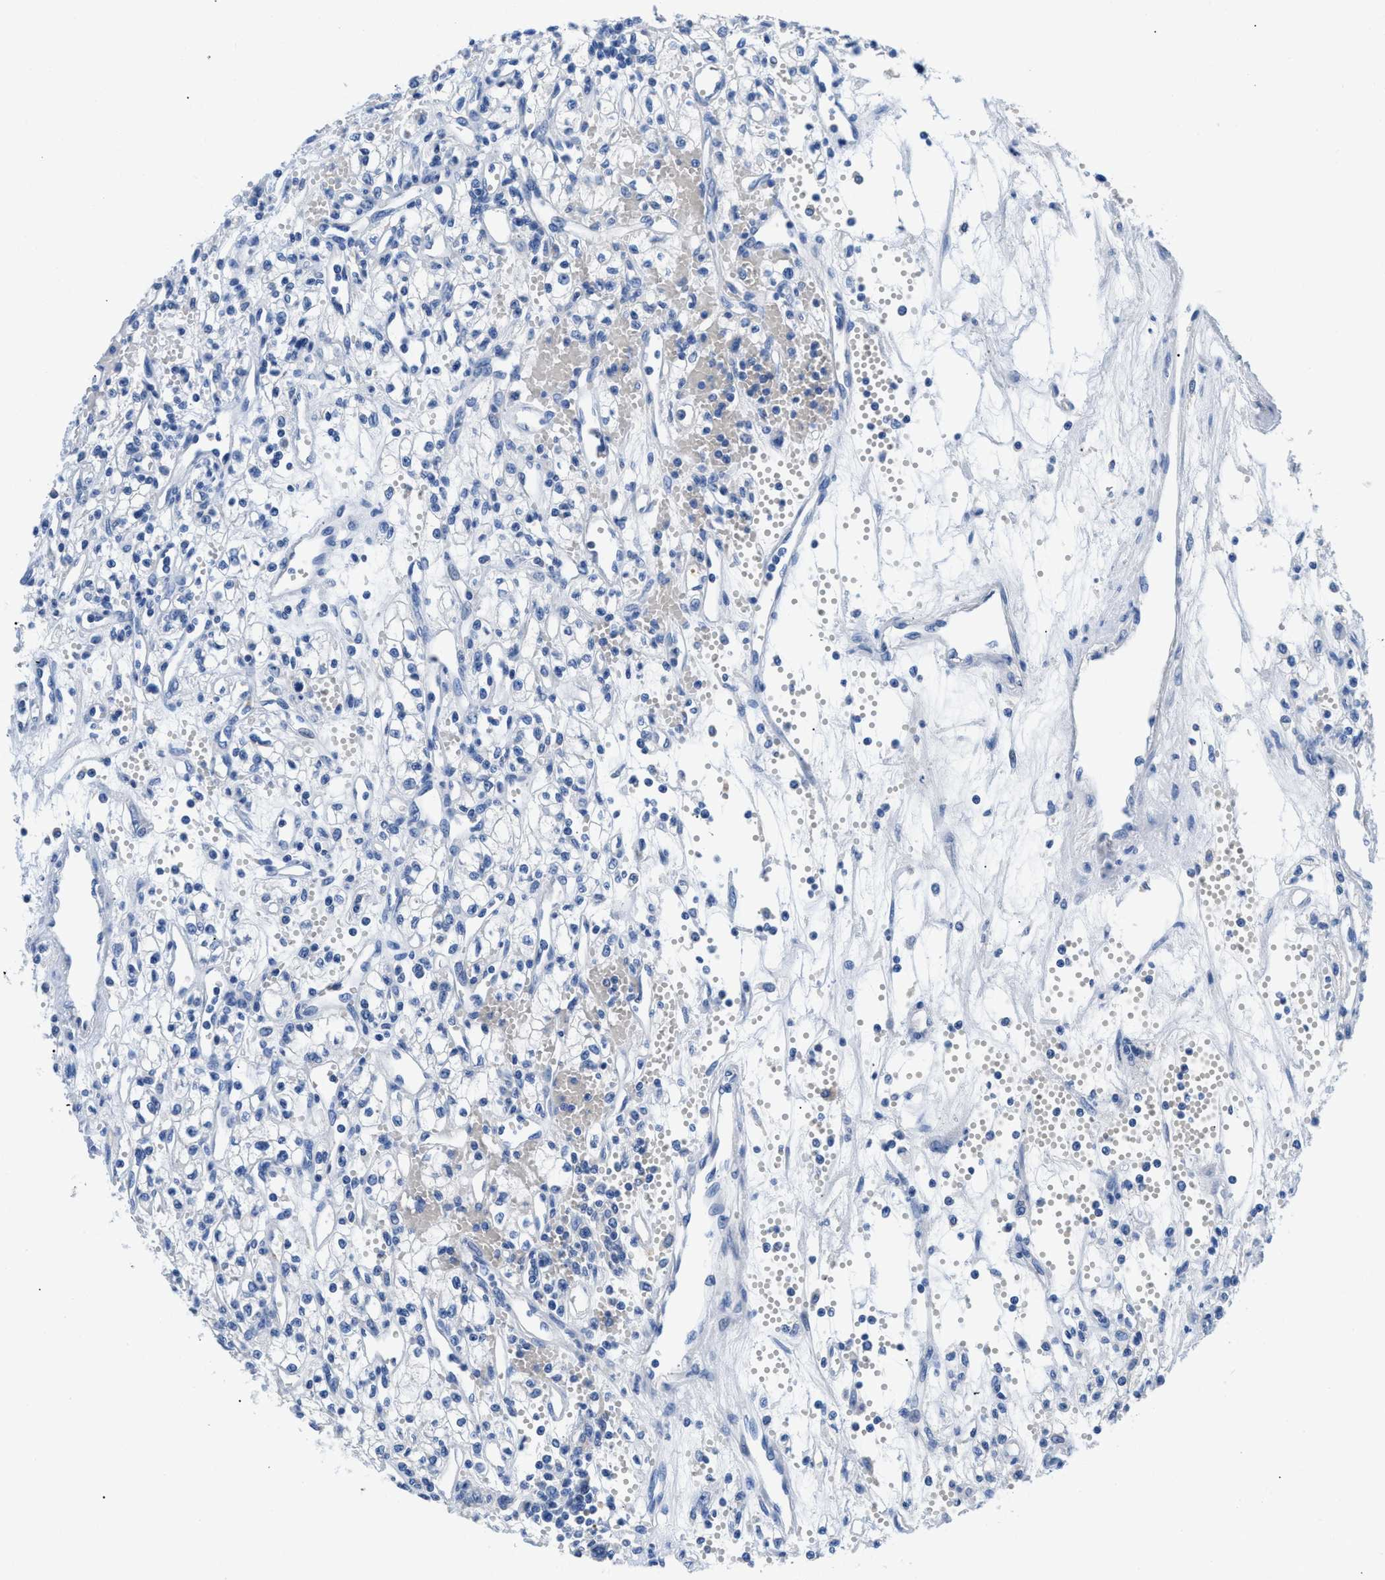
{"staining": {"intensity": "negative", "quantity": "none", "location": "none"}, "tissue": "renal cancer", "cell_type": "Tumor cells", "image_type": "cancer", "snomed": [{"axis": "morphology", "description": "Adenocarcinoma, NOS"}, {"axis": "topography", "description": "Kidney"}], "caption": "DAB (3,3'-diaminobenzidine) immunohistochemical staining of human renal cancer (adenocarcinoma) displays no significant expression in tumor cells.", "gene": "SLFN13", "patient": {"sex": "male", "age": 59}}